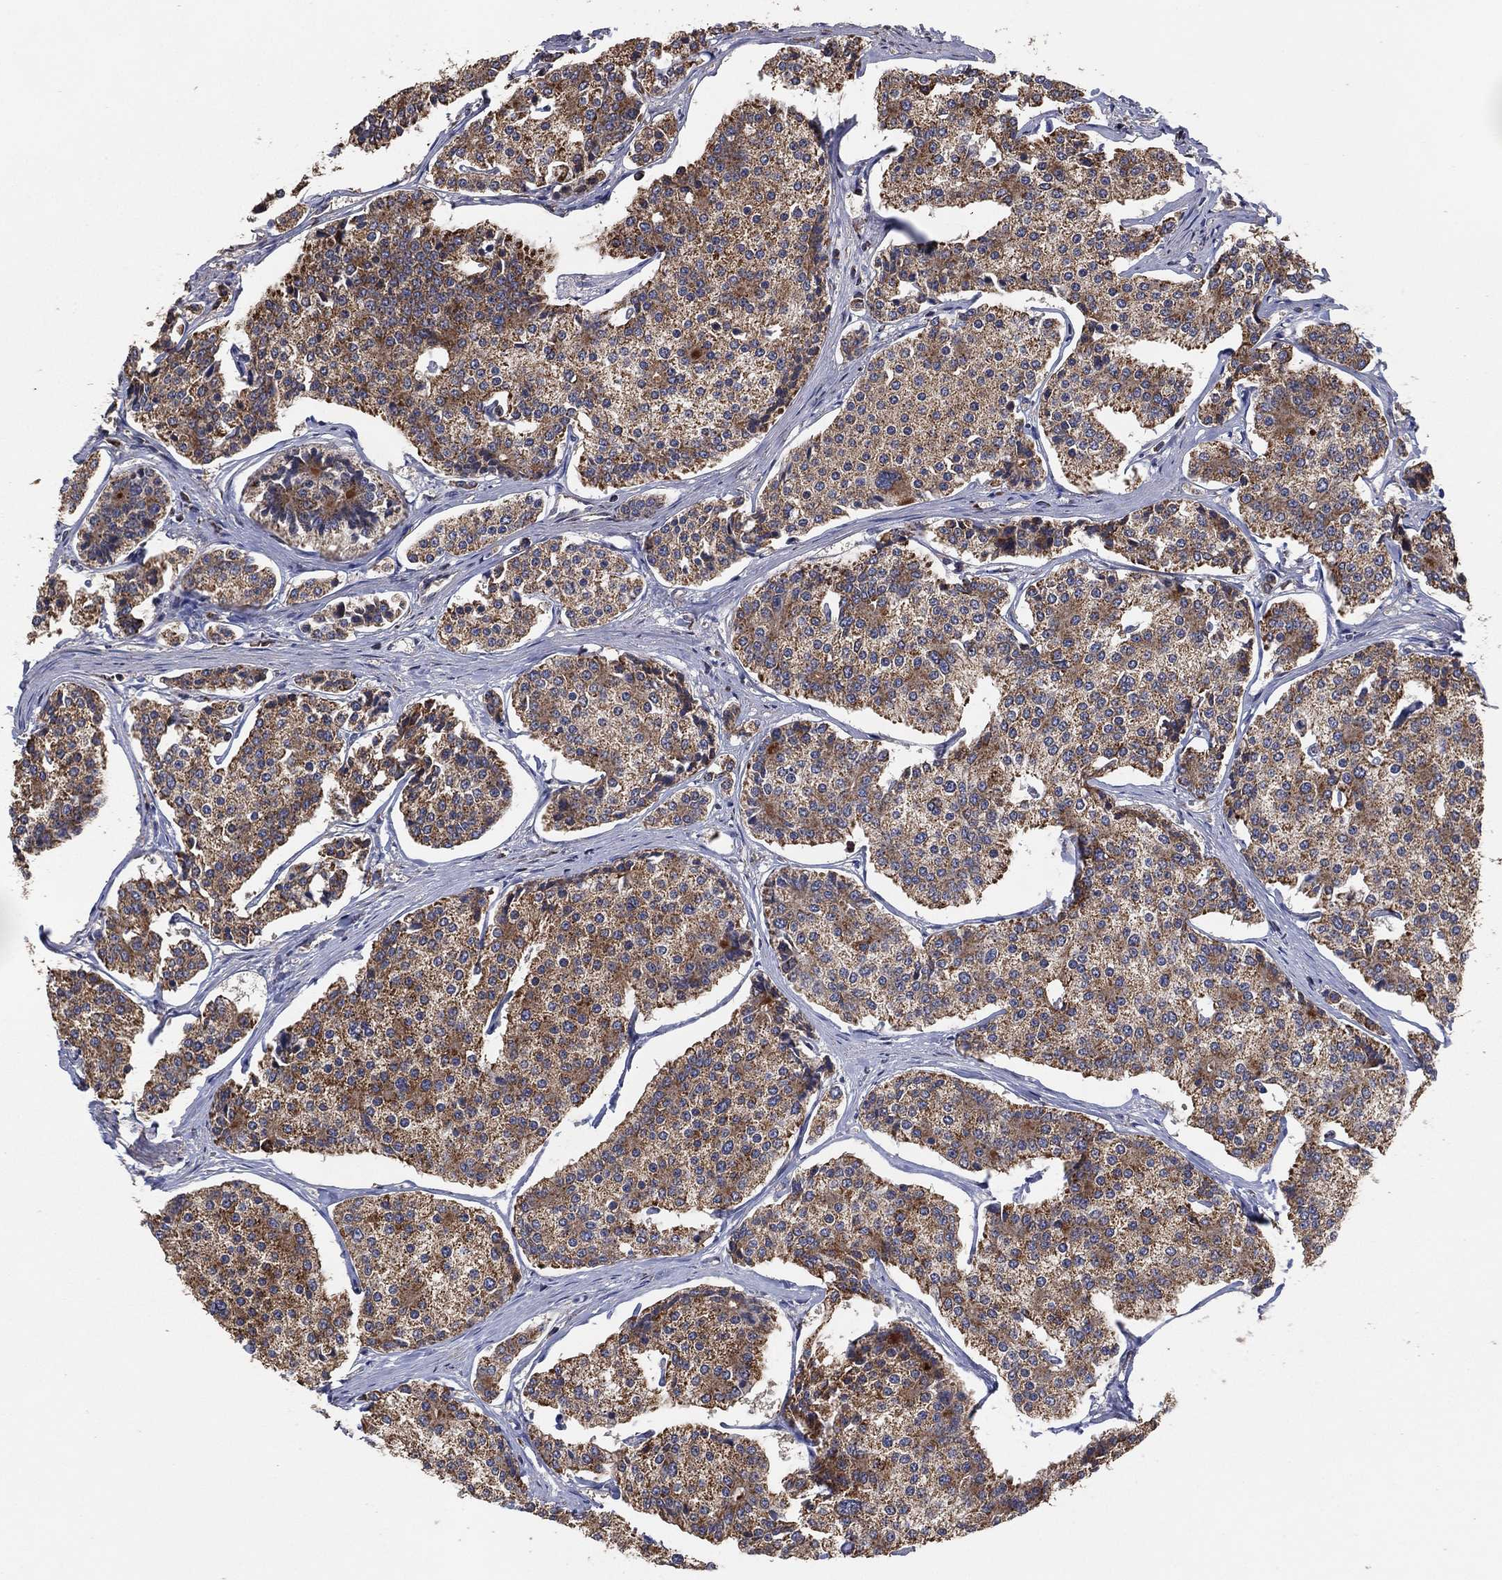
{"staining": {"intensity": "moderate", "quantity": "25%-75%", "location": "cytoplasmic/membranous"}, "tissue": "carcinoid", "cell_type": "Tumor cells", "image_type": "cancer", "snomed": [{"axis": "morphology", "description": "Carcinoid, malignant, NOS"}, {"axis": "topography", "description": "Small intestine"}], "caption": "Brown immunohistochemical staining in carcinoid displays moderate cytoplasmic/membranous expression in about 25%-75% of tumor cells.", "gene": "LIMD1", "patient": {"sex": "female", "age": 65}}